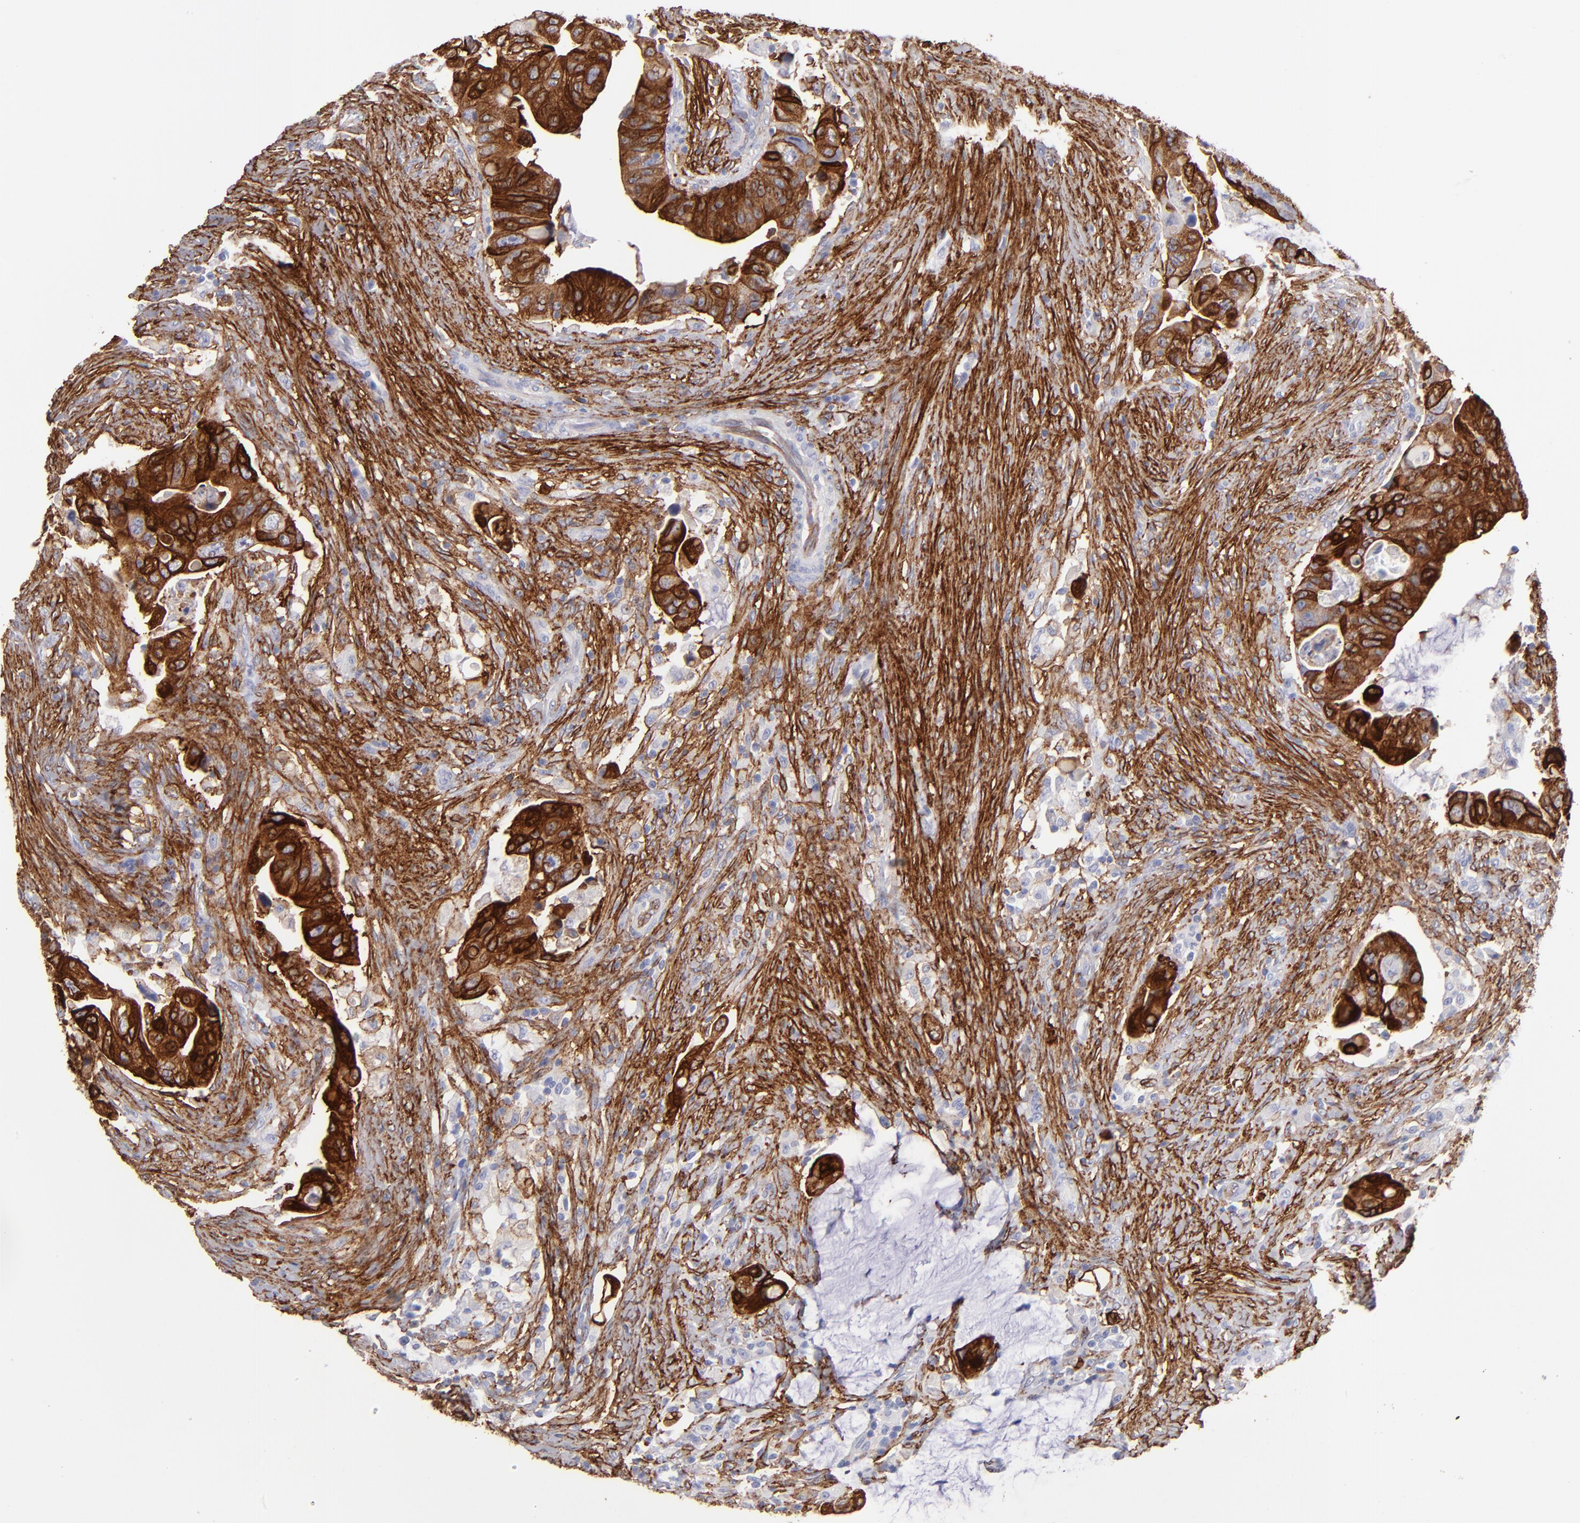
{"staining": {"intensity": "moderate", "quantity": "25%-75%", "location": "cytoplasmic/membranous"}, "tissue": "colorectal cancer", "cell_type": "Tumor cells", "image_type": "cancer", "snomed": [{"axis": "morphology", "description": "Adenocarcinoma, NOS"}, {"axis": "topography", "description": "Rectum"}], "caption": "This histopathology image displays adenocarcinoma (colorectal) stained with IHC to label a protein in brown. The cytoplasmic/membranous of tumor cells show moderate positivity for the protein. Nuclei are counter-stained blue.", "gene": "AHNAK2", "patient": {"sex": "female", "age": 71}}